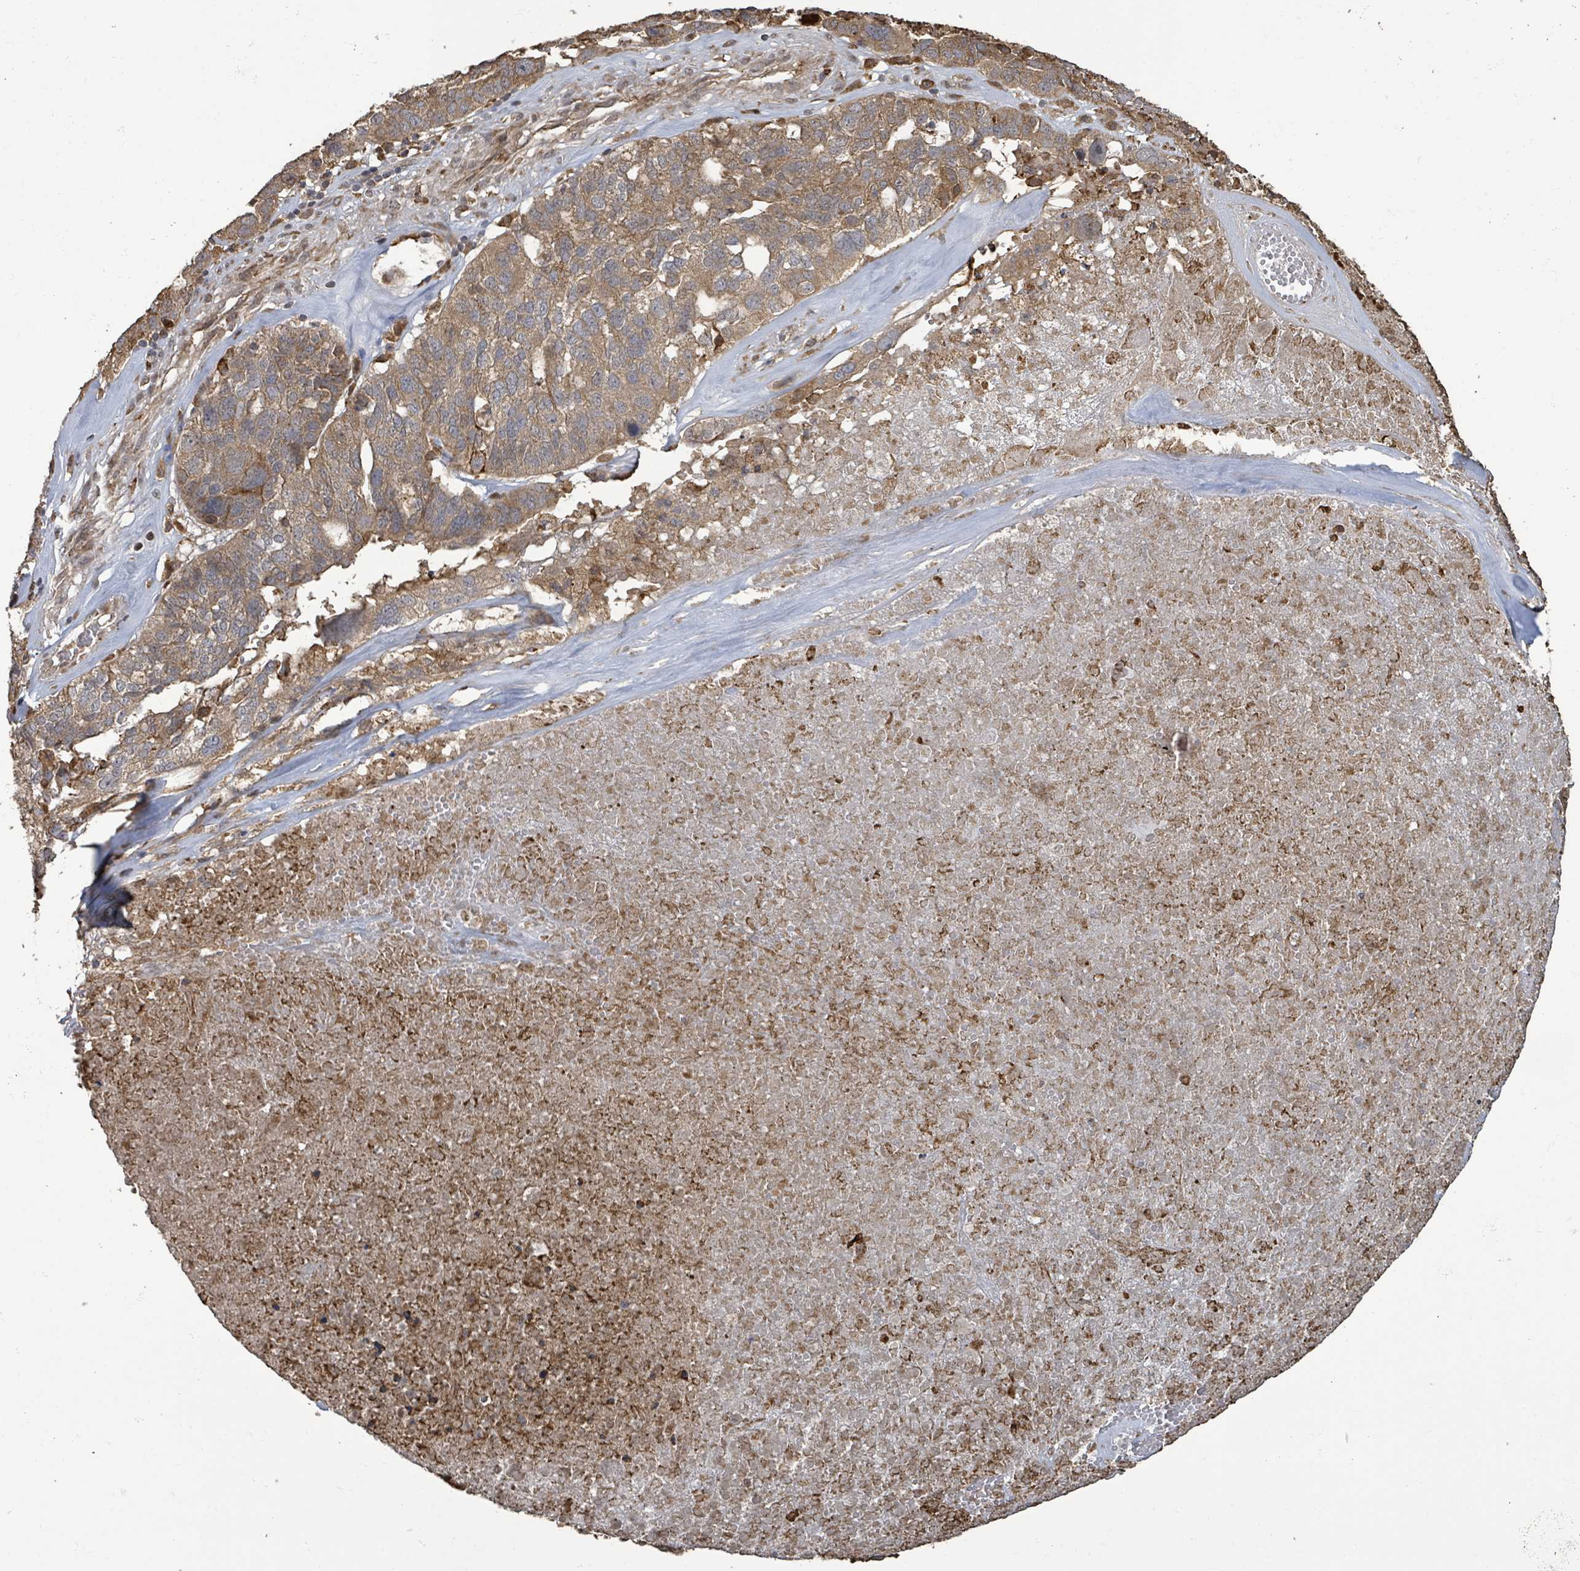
{"staining": {"intensity": "moderate", "quantity": ">75%", "location": "cytoplasmic/membranous"}, "tissue": "ovarian cancer", "cell_type": "Tumor cells", "image_type": "cancer", "snomed": [{"axis": "morphology", "description": "Cystadenocarcinoma, serous, NOS"}, {"axis": "topography", "description": "Ovary"}], "caption": "Tumor cells reveal medium levels of moderate cytoplasmic/membranous expression in about >75% of cells in ovarian cancer.", "gene": "ARPIN", "patient": {"sex": "female", "age": 59}}